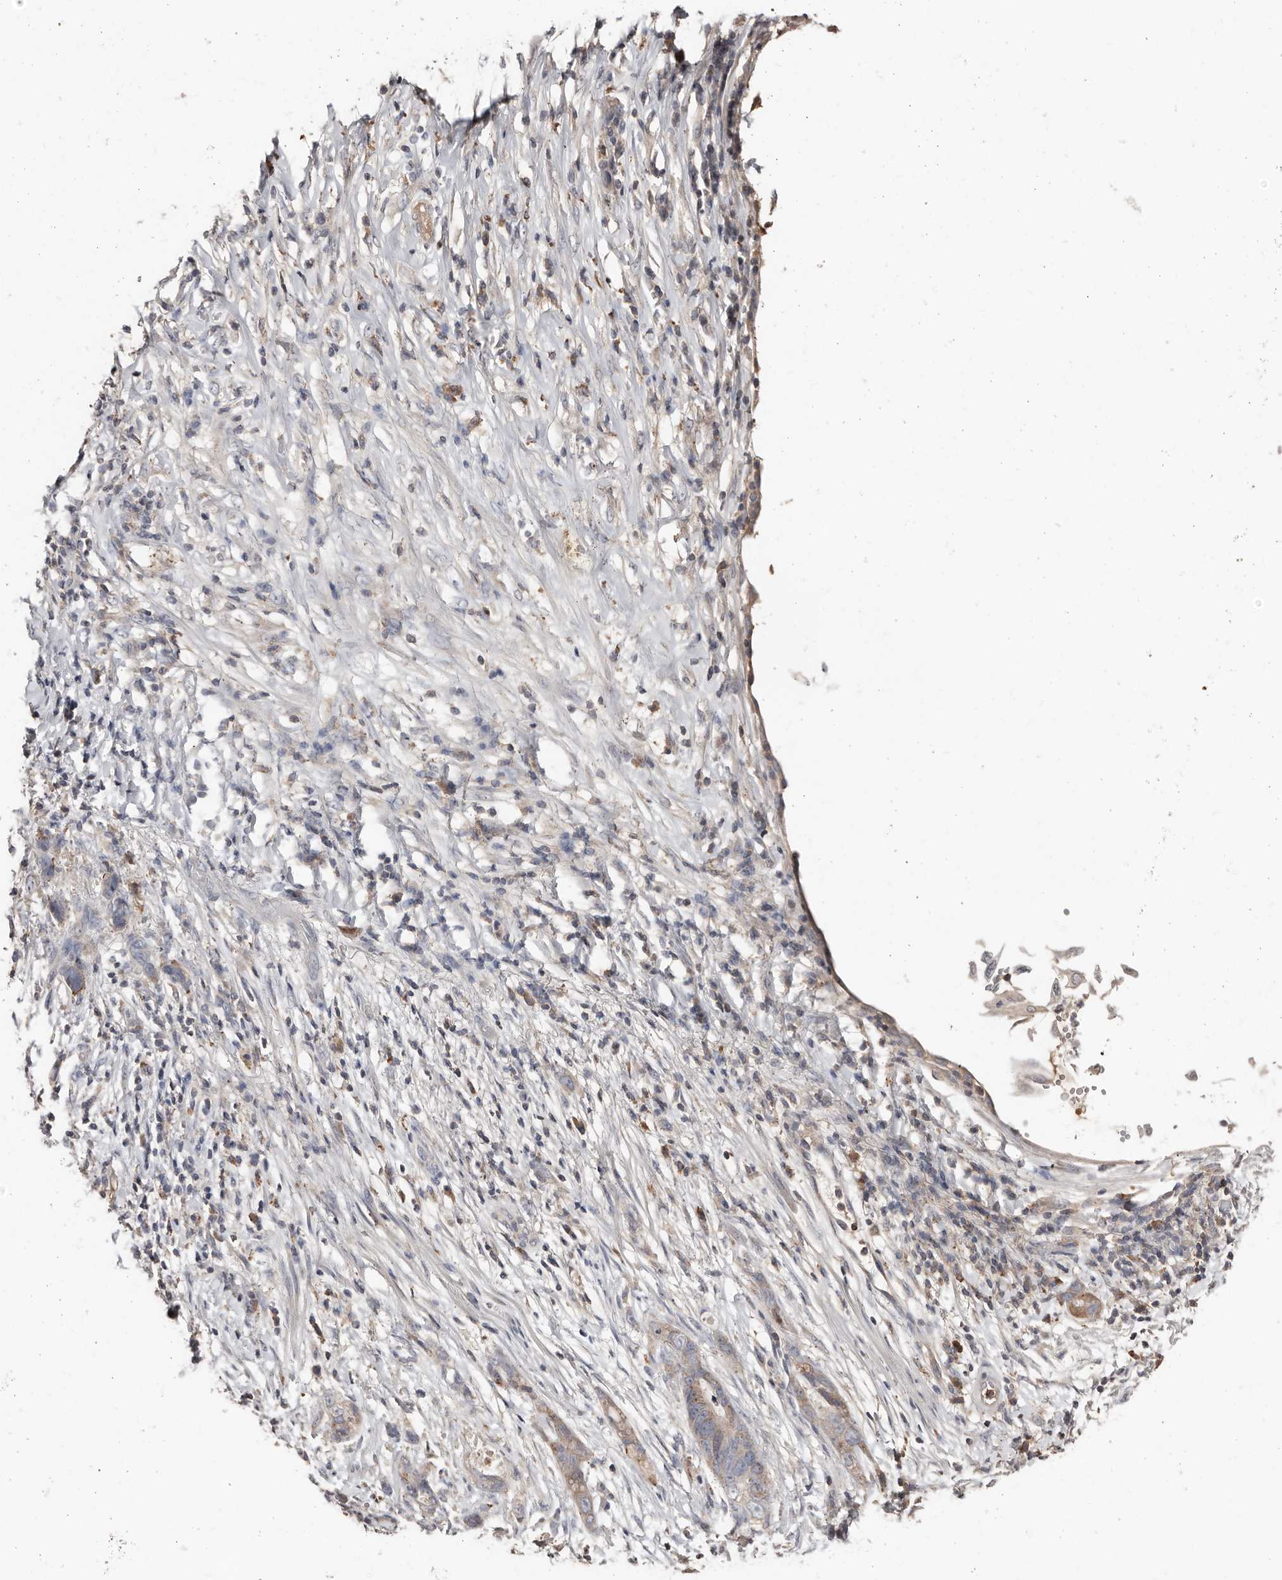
{"staining": {"intensity": "weak", "quantity": "25%-75%", "location": "cytoplasmic/membranous"}, "tissue": "stomach cancer", "cell_type": "Tumor cells", "image_type": "cancer", "snomed": [{"axis": "morphology", "description": "Normal tissue, NOS"}, {"axis": "morphology", "description": "Adenocarcinoma, NOS"}, {"axis": "topography", "description": "Stomach"}], "caption": "Protein analysis of stomach cancer (adenocarcinoma) tissue exhibits weak cytoplasmic/membranous expression in about 25%-75% of tumor cells.", "gene": "SLC39A2", "patient": {"sex": "female", "age": 89}}